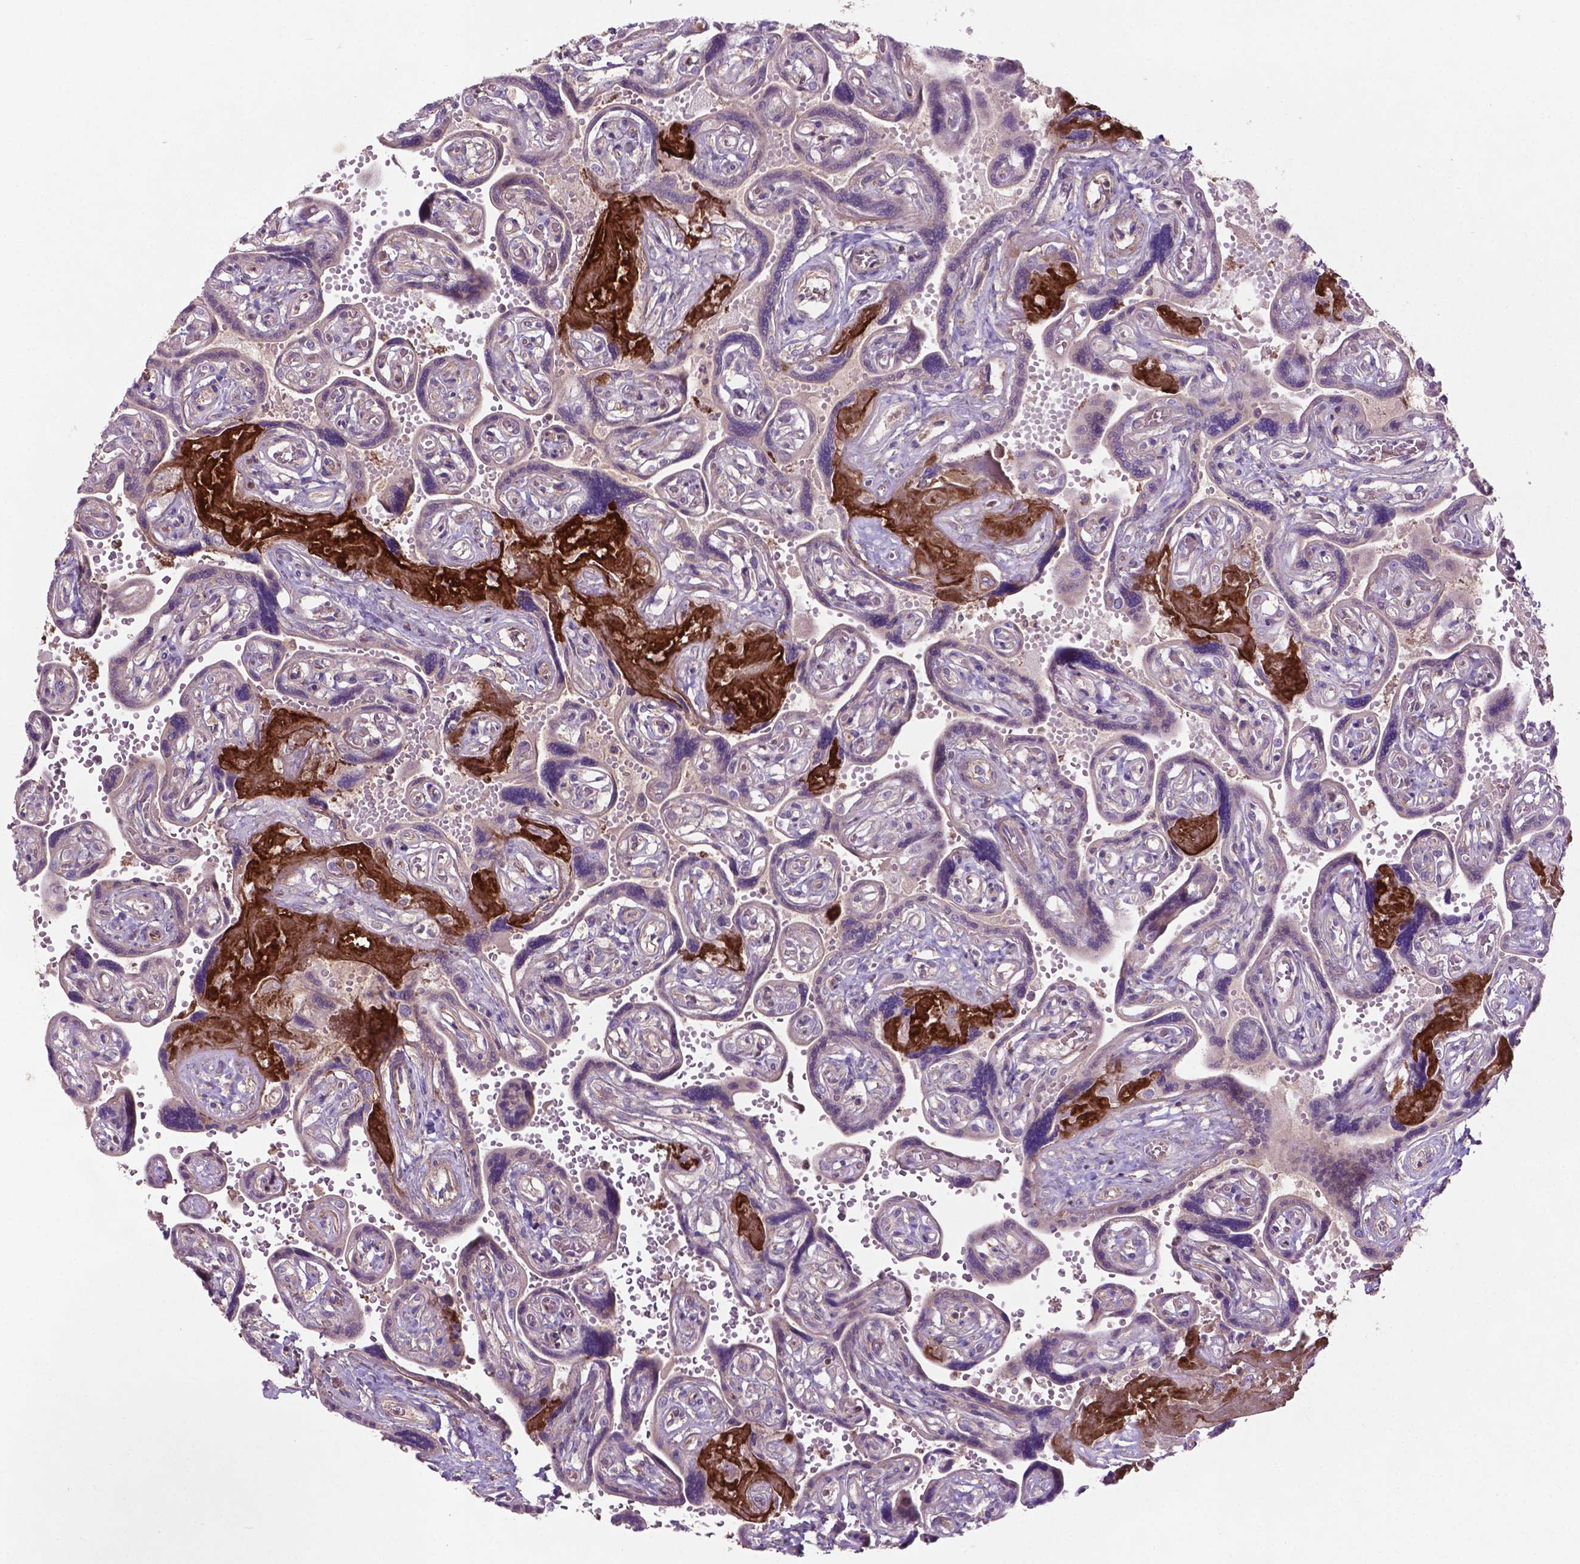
{"staining": {"intensity": "negative", "quantity": "none", "location": "none"}, "tissue": "placenta", "cell_type": "Decidual cells", "image_type": "normal", "snomed": [{"axis": "morphology", "description": "Normal tissue, NOS"}, {"axis": "topography", "description": "Placenta"}], "caption": "Decidual cells are negative for protein expression in normal human placenta. (Brightfield microscopy of DAB (3,3'-diaminobenzidine) immunohistochemistry at high magnification).", "gene": "BMP4", "patient": {"sex": "female", "age": 32}}